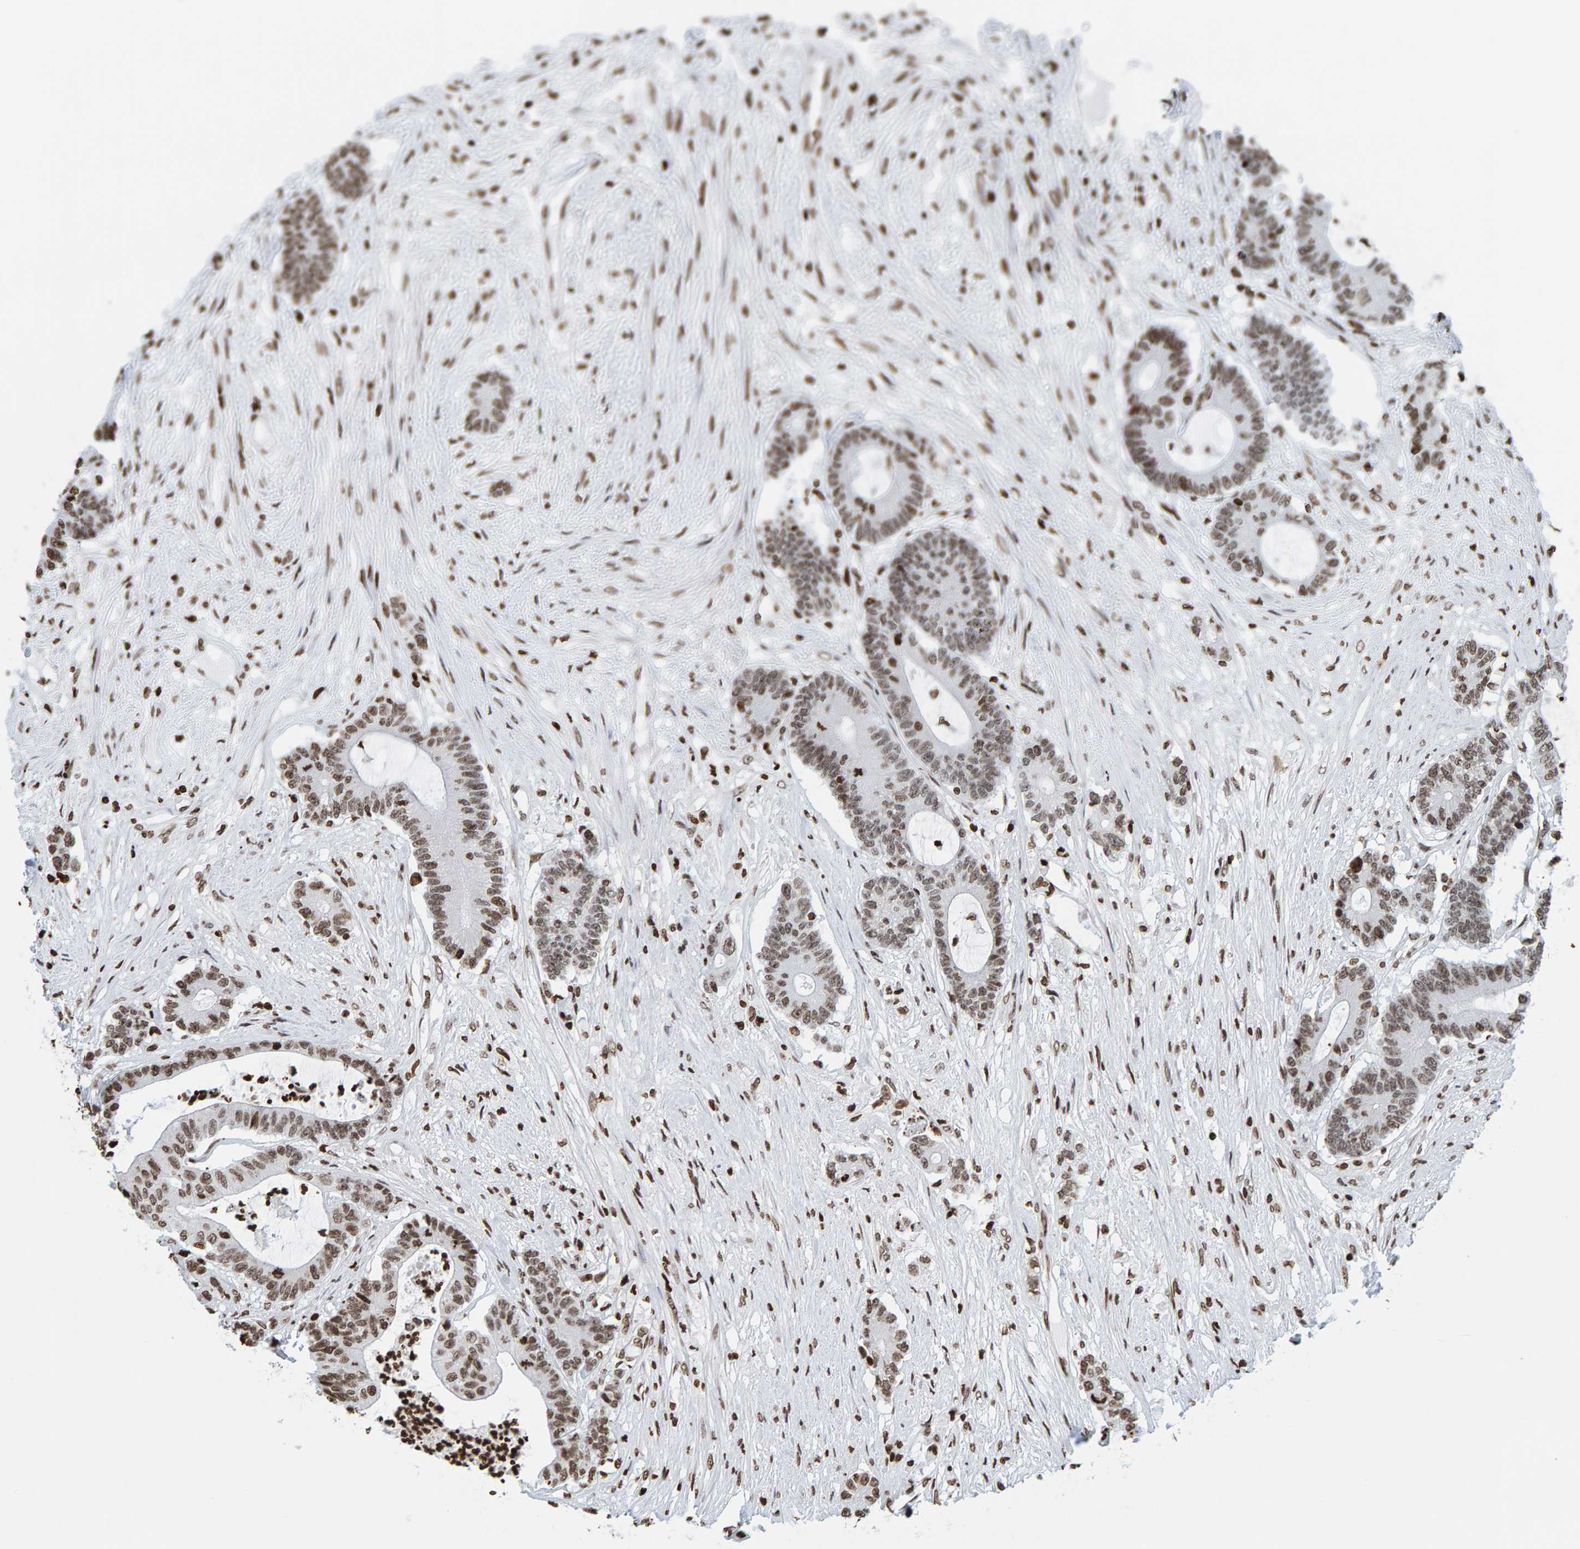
{"staining": {"intensity": "moderate", "quantity": ">75%", "location": "nuclear"}, "tissue": "colorectal cancer", "cell_type": "Tumor cells", "image_type": "cancer", "snomed": [{"axis": "morphology", "description": "Adenocarcinoma, NOS"}, {"axis": "topography", "description": "Colon"}], "caption": "Immunohistochemistry image of neoplastic tissue: human colorectal adenocarcinoma stained using IHC shows medium levels of moderate protein expression localized specifically in the nuclear of tumor cells, appearing as a nuclear brown color.", "gene": "BRF2", "patient": {"sex": "female", "age": 84}}